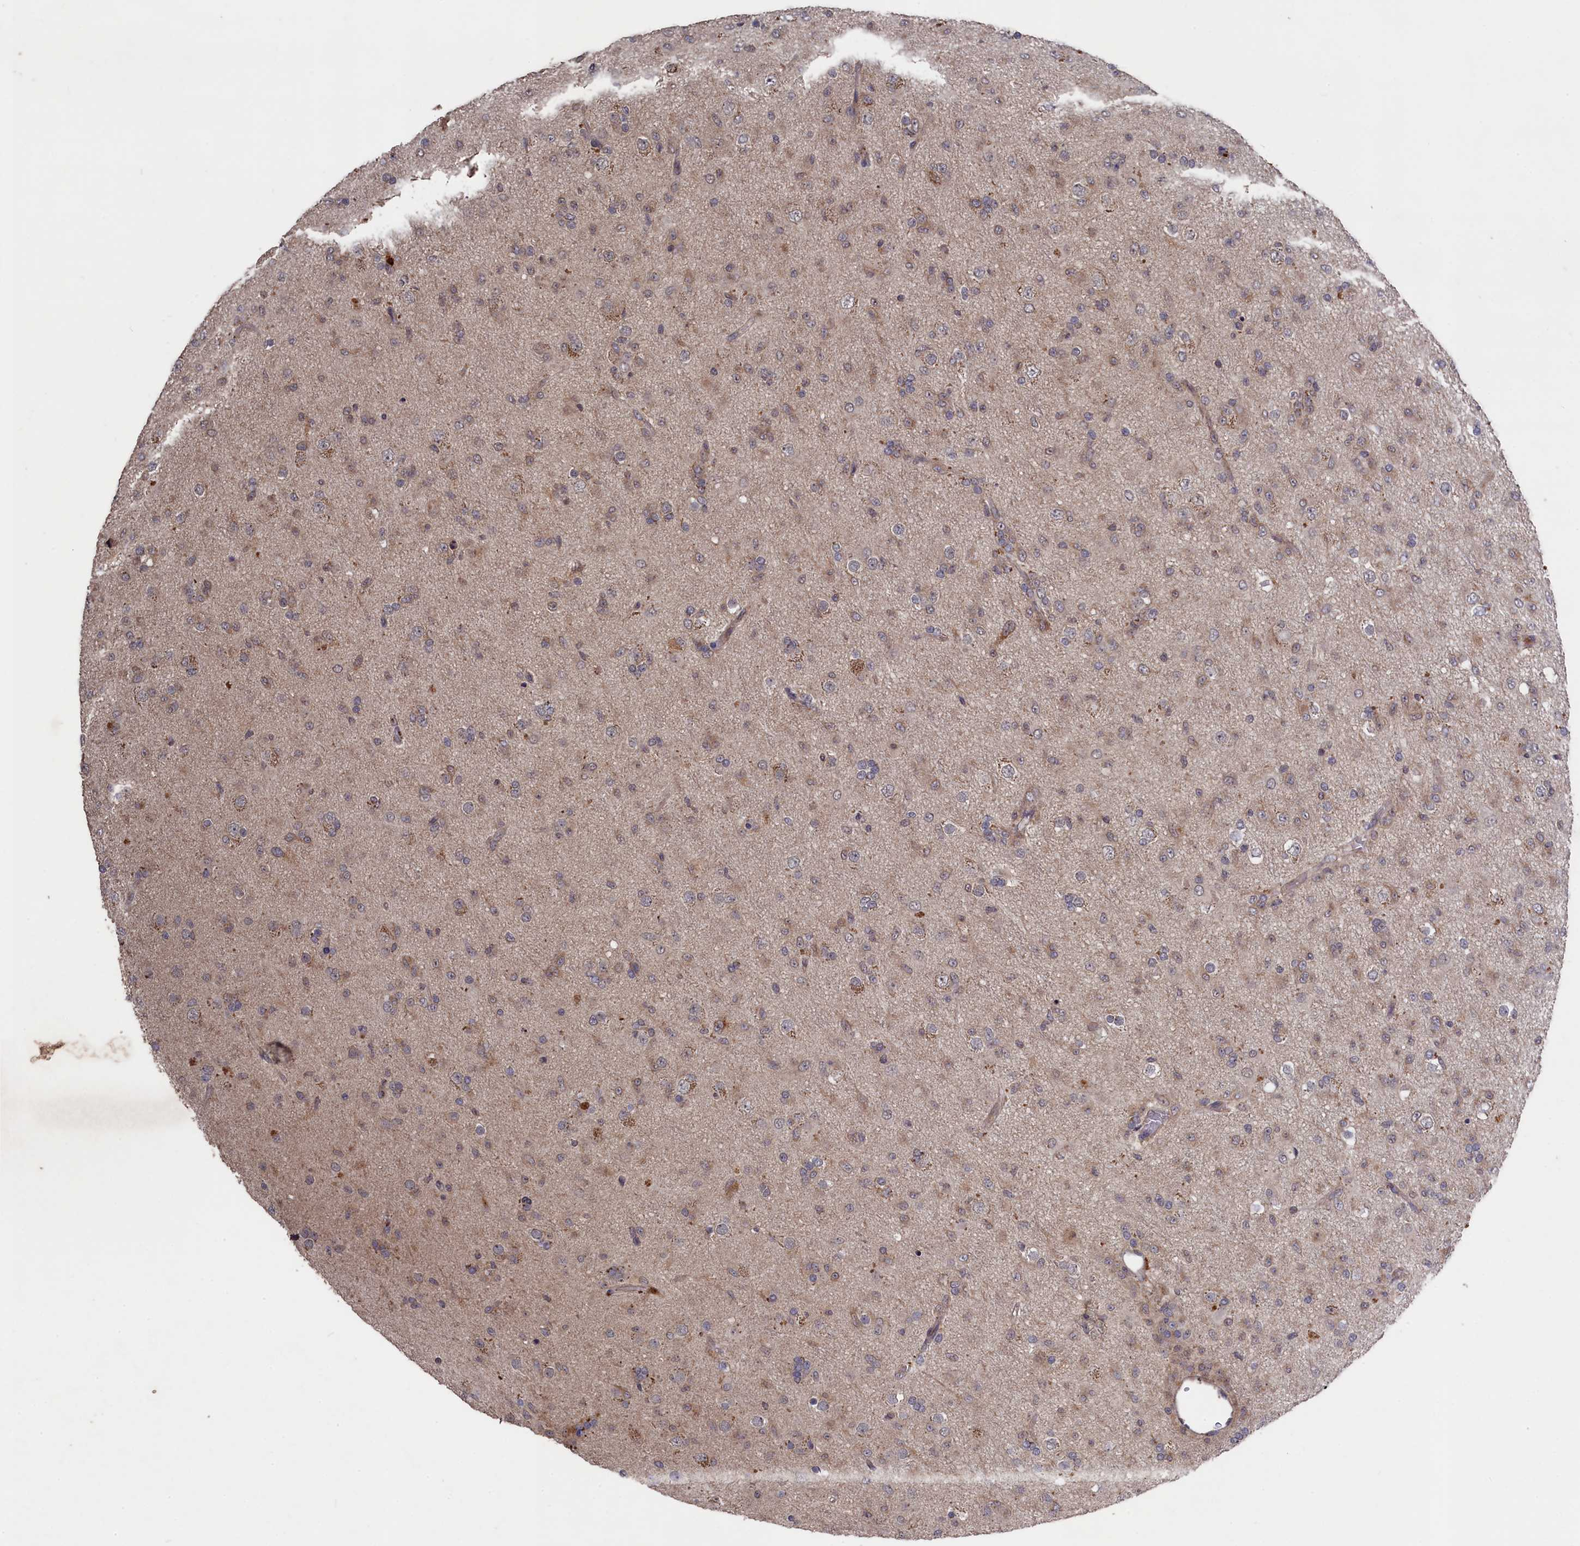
{"staining": {"intensity": "weak", "quantity": "<25%", "location": "cytoplasmic/membranous"}, "tissue": "glioma", "cell_type": "Tumor cells", "image_type": "cancer", "snomed": [{"axis": "morphology", "description": "Glioma, malignant, Low grade"}, {"axis": "topography", "description": "Brain"}], "caption": "The immunohistochemistry (IHC) photomicrograph has no significant positivity in tumor cells of glioma tissue.", "gene": "TMC5", "patient": {"sex": "male", "age": 65}}